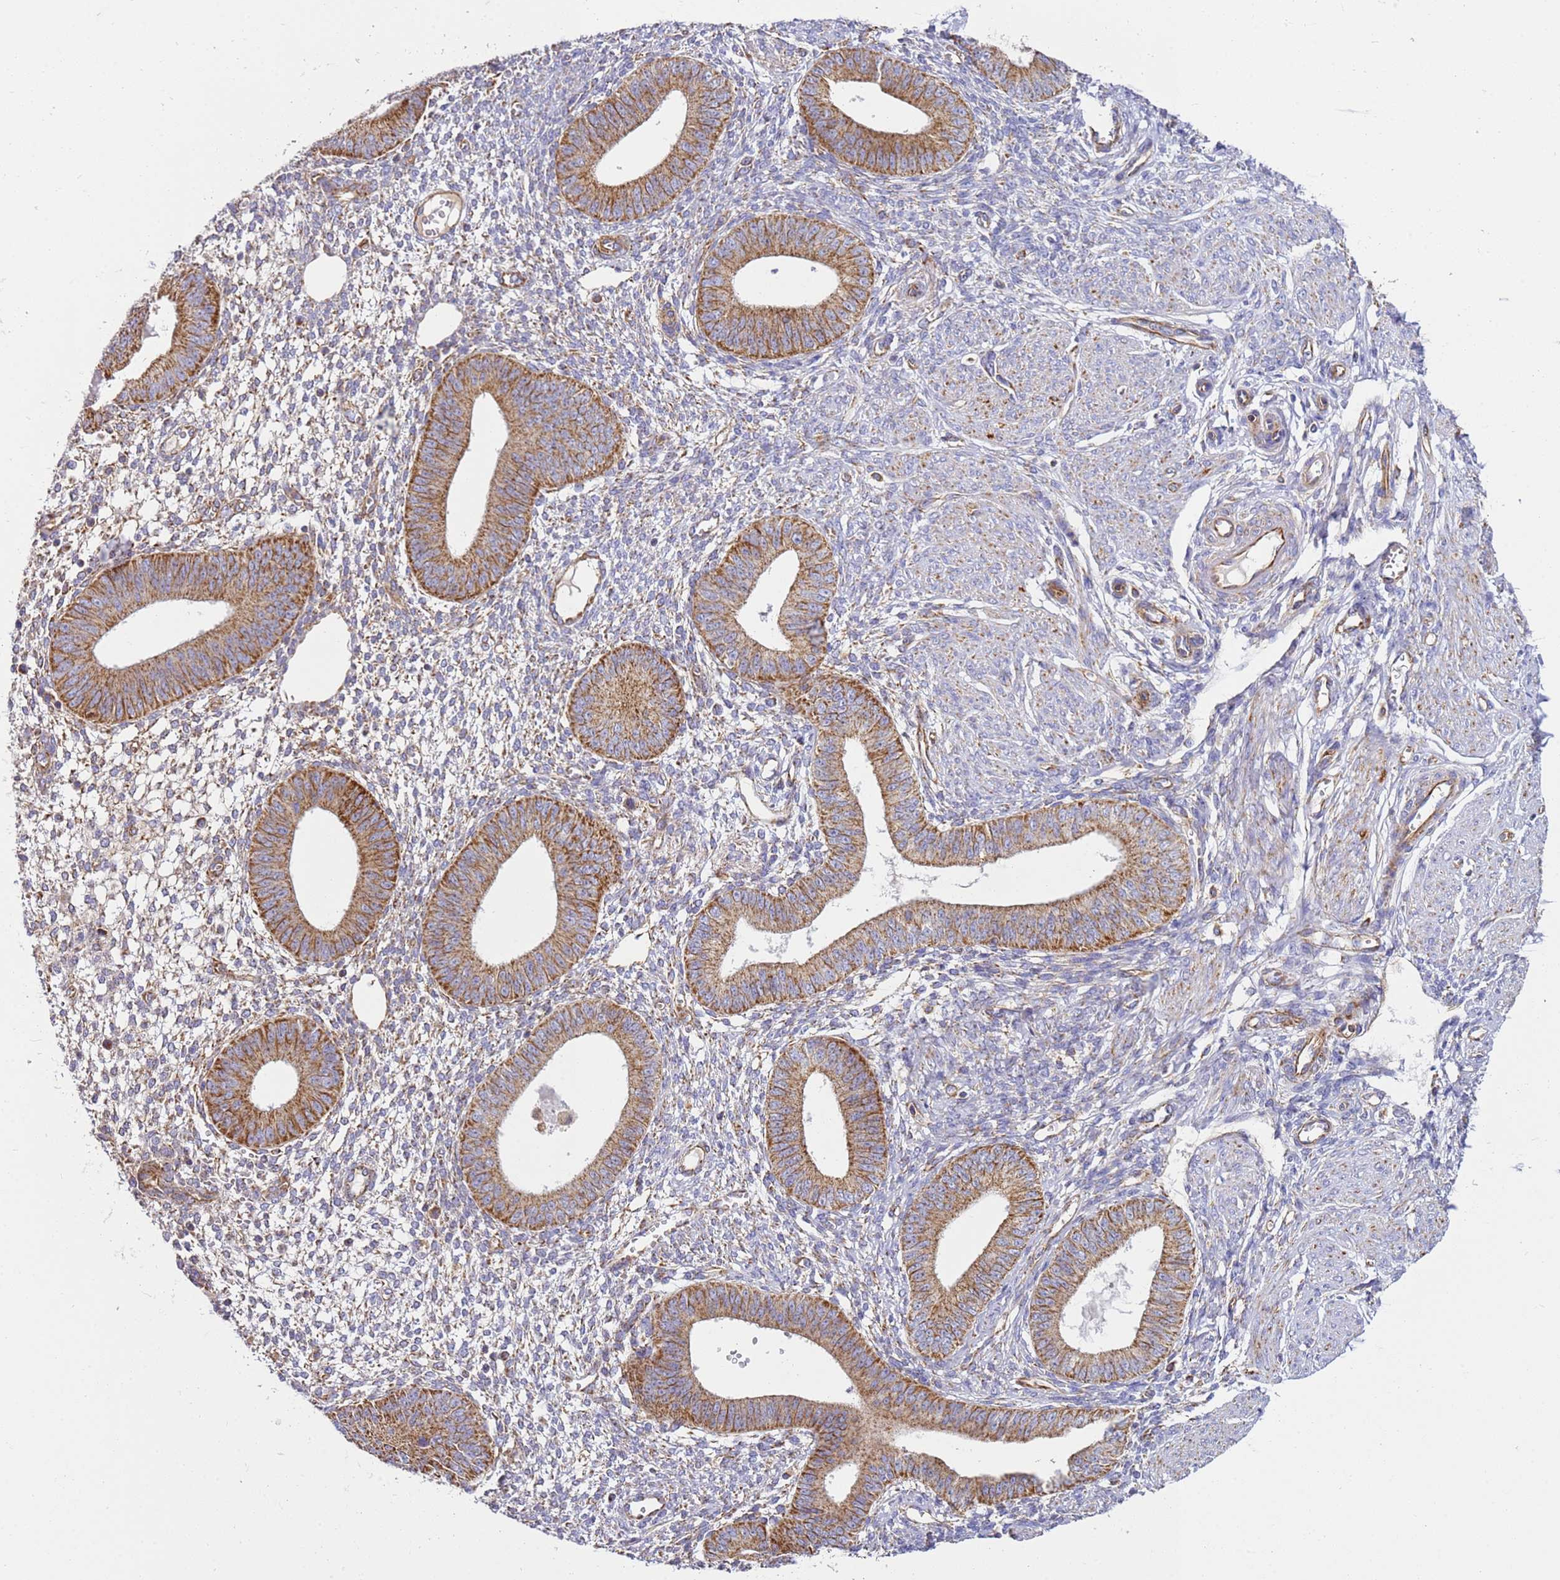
{"staining": {"intensity": "weak", "quantity": "25%-75%", "location": "cytoplasmic/membranous"}, "tissue": "endometrium", "cell_type": "Cells in endometrial stroma", "image_type": "normal", "snomed": [{"axis": "morphology", "description": "Normal tissue, NOS"}, {"axis": "topography", "description": "Endometrium"}], "caption": "Immunohistochemical staining of benign human endometrium demonstrates low levels of weak cytoplasmic/membranous positivity in about 25%-75% of cells in endometrial stroma. (brown staining indicates protein expression, while blue staining denotes nuclei).", "gene": "MRPL20", "patient": {"sex": "female", "age": 49}}